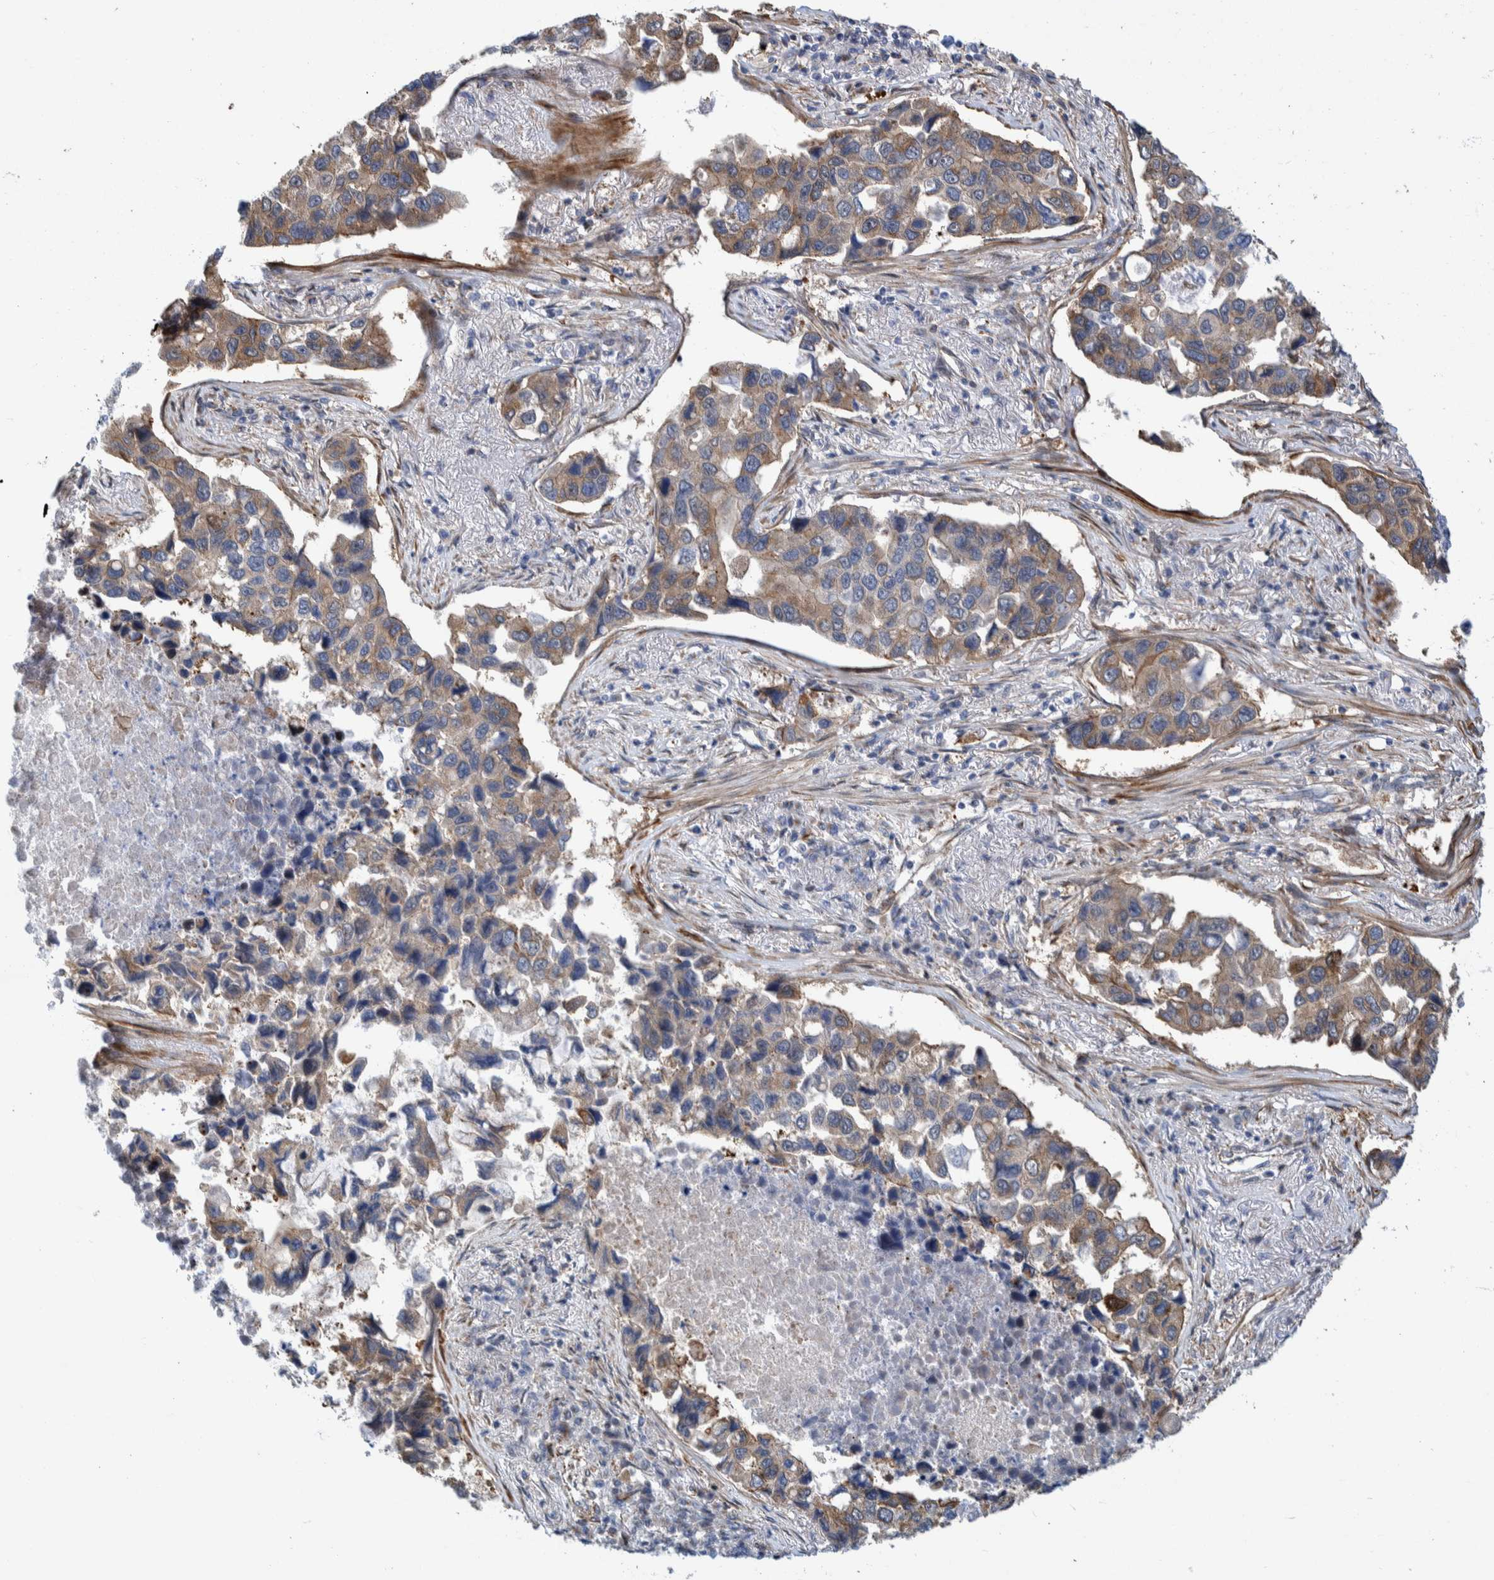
{"staining": {"intensity": "moderate", "quantity": ">75%", "location": "cytoplasmic/membranous"}, "tissue": "lung cancer", "cell_type": "Tumor cells", "image_type": "cancer", "snomed": [{"axis": "morphology", "description": "Adenocarcinoma, NOS"}, {"axis": "topography", "description": "Lung"}], "caption": "Brown immunohistochemical staining in lung cancer shows moderate cytoplasmic/membranous expression in about >75% of tumor cells. The staining was performed using DAB (3,3'-diaminobenzidine) to visualize the protein expression in brown, while the nuclei were stained in blue with hematoxylin (Magnification: 20x).", "gene": "CCDC57", "patient": {"sex": "male", "age": 64}}